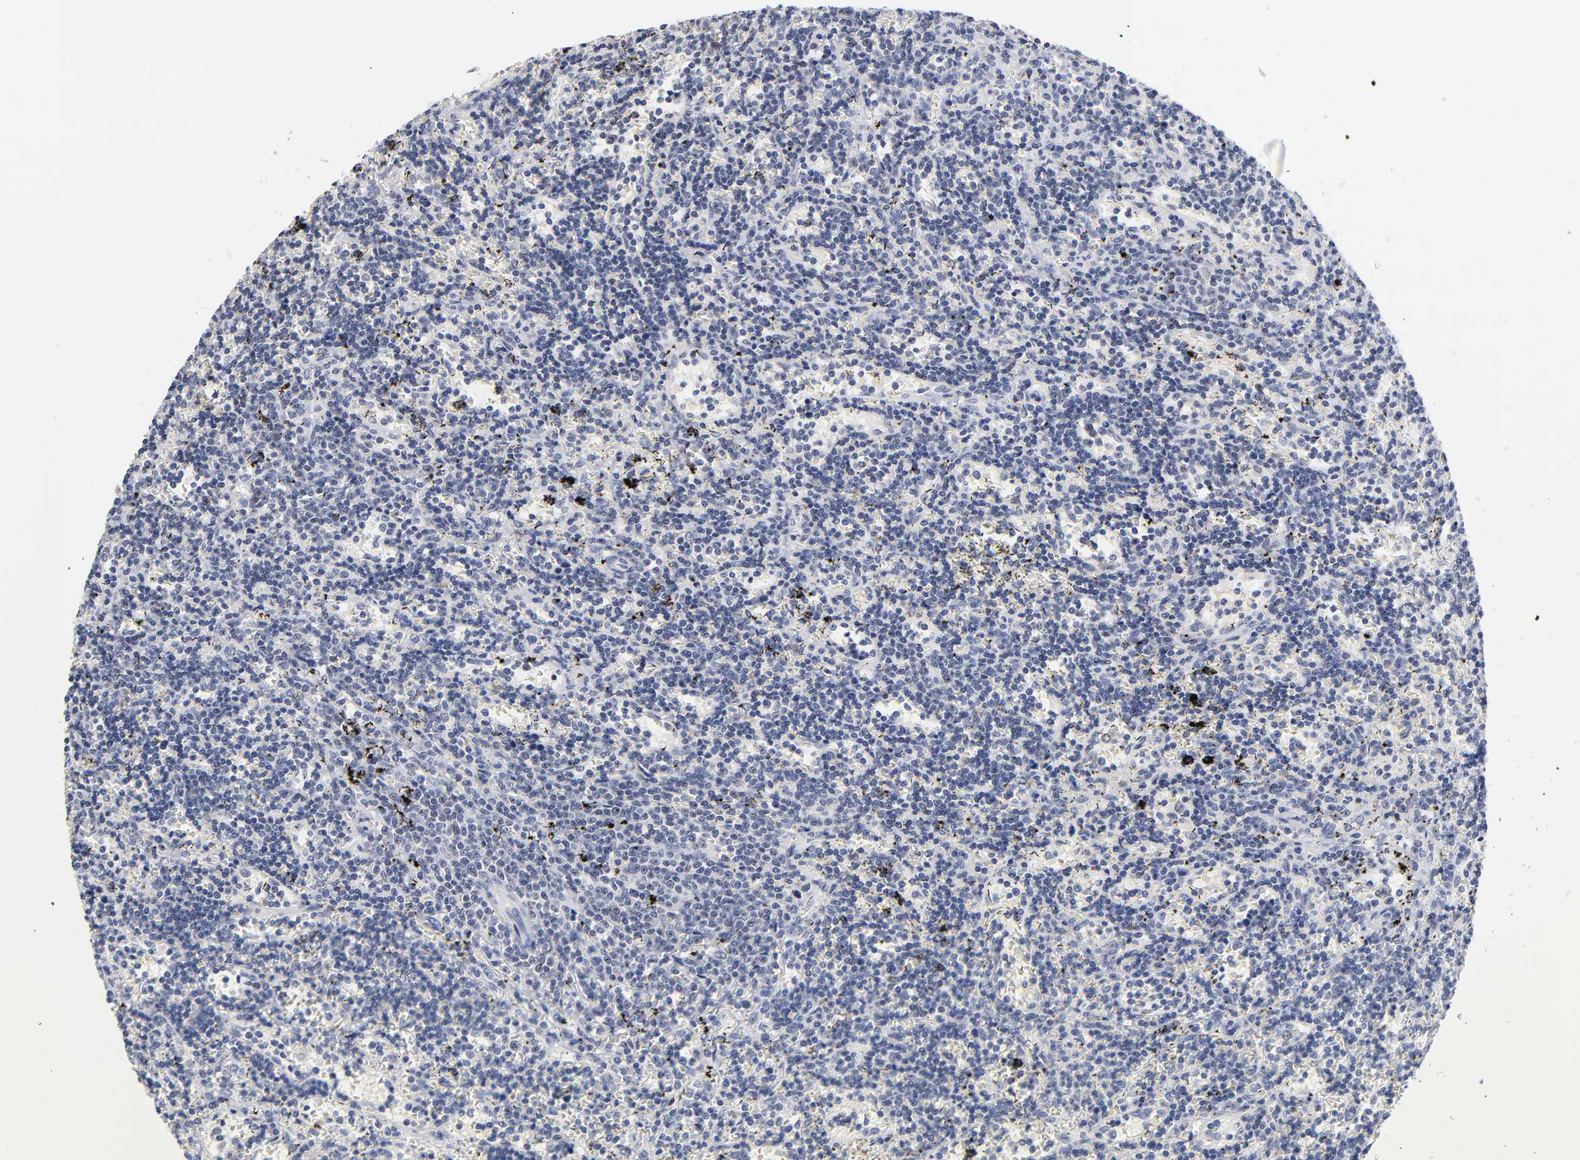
{"staining": {"intensity": "negative", "quantity": "none", "location": "none"}, "tissue": "lymphoma", "cell_type": "Tumor cells", "image_type": "cancer", "snomed": [{"axis": "morphology", "description": "Malignant lymphoma, non-Hodgkin's type, Low grade"}, {"axis": "topography", "description": "Spleen"}], "caption": "Tumor cells are negative for protein expression in human malignant lymphoma, non-Hodgkin's type (low-grade).", "gene": "ORC2", "patient": {"sex": "male", "age": 60}}